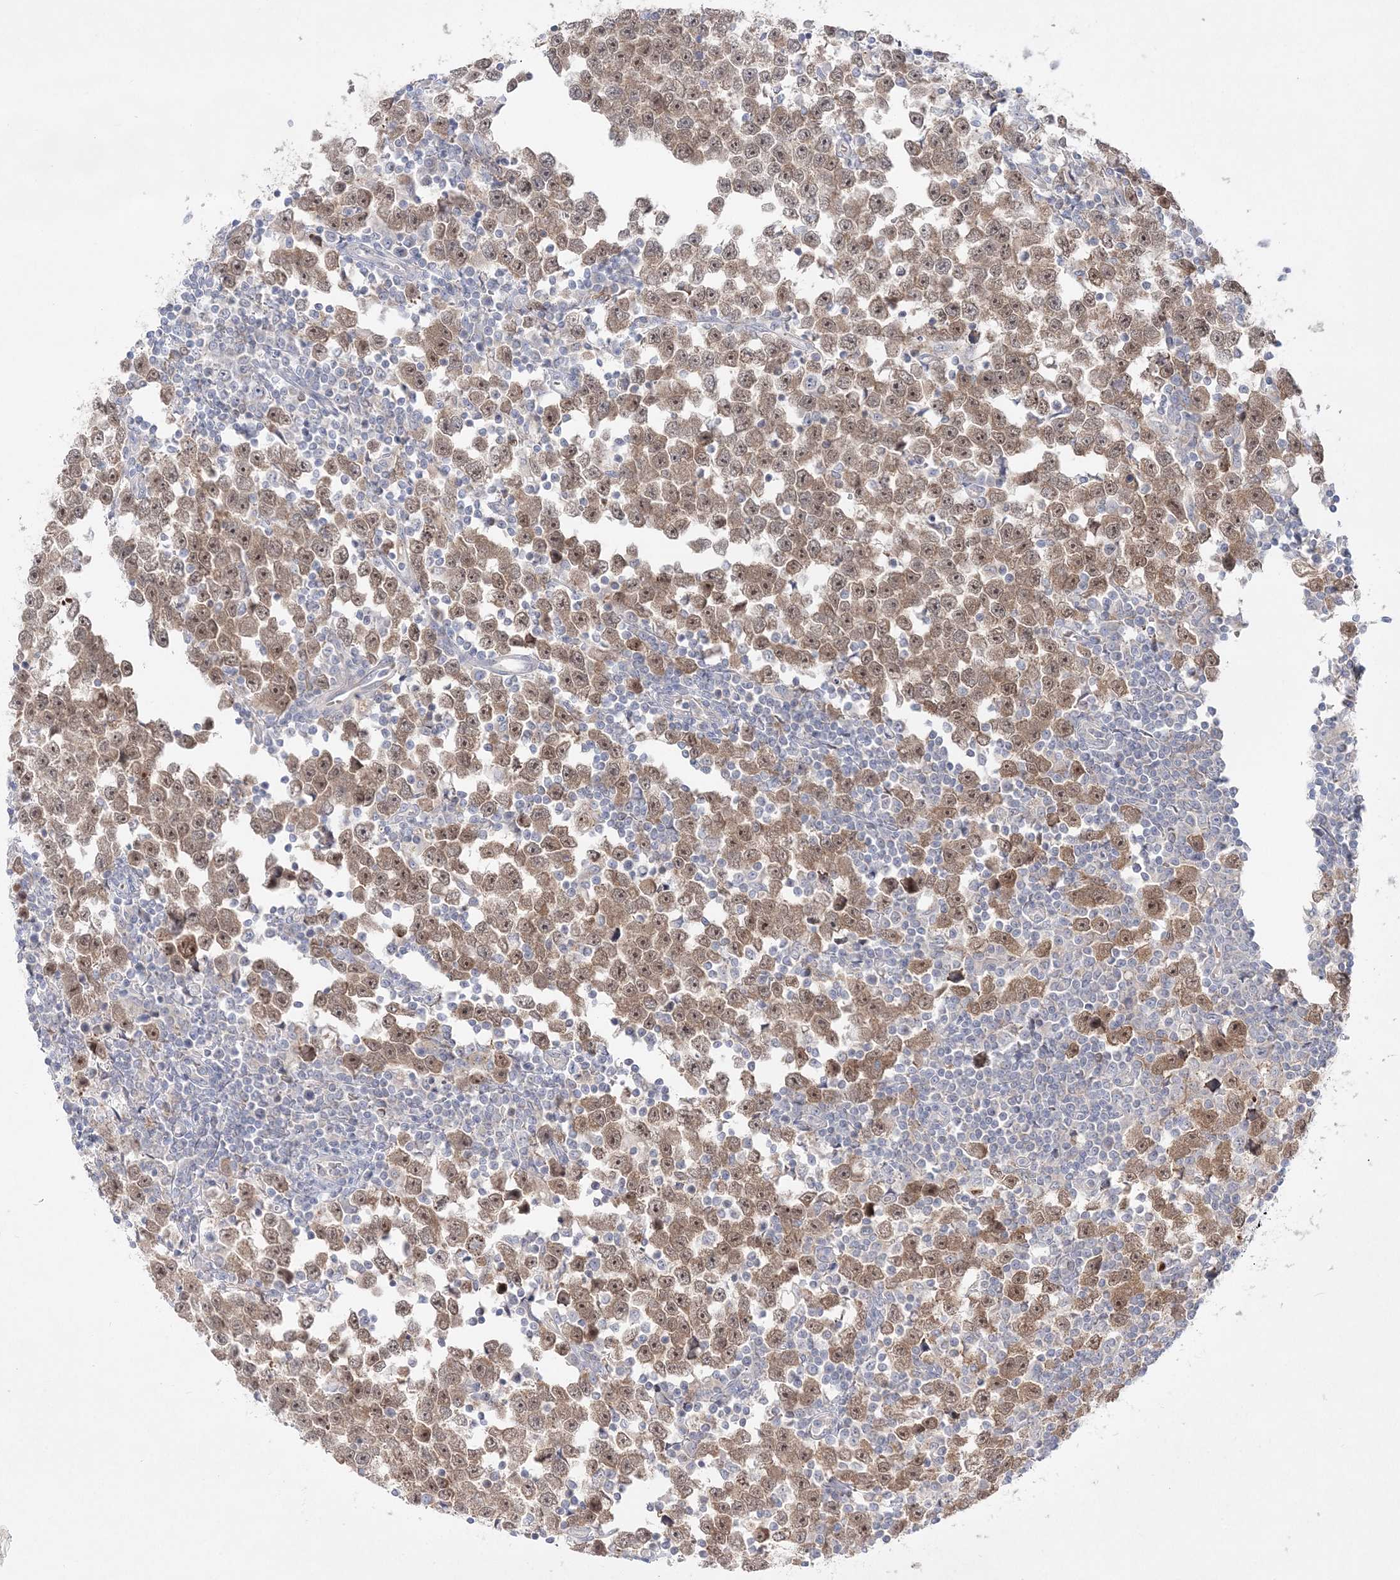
{"staining": {"intensity": "moderate", "quantity": ">75%", "location": "cytoplasmic/membranous,nuclear"}, "tissue": "testis cancer", "cell_type": "Tumor cells", "image_type": "cancer", "snomed": [{"axis": "morphology", "description": "Normal tissue, NOS"}, {"axis": "morphology", "description": "Seminoma, NOS"}, {"axis": "topography", "description": "Testis"}], "caption": "Seminoma (testis) was stained to show a protein in brown. There is medium levels of moderate cytoplasmic/membranous and nuclear staining in approximately >75% of tumor cells.", "gene": "CLNK", "patient": {"sex": "male", "age": 43}}